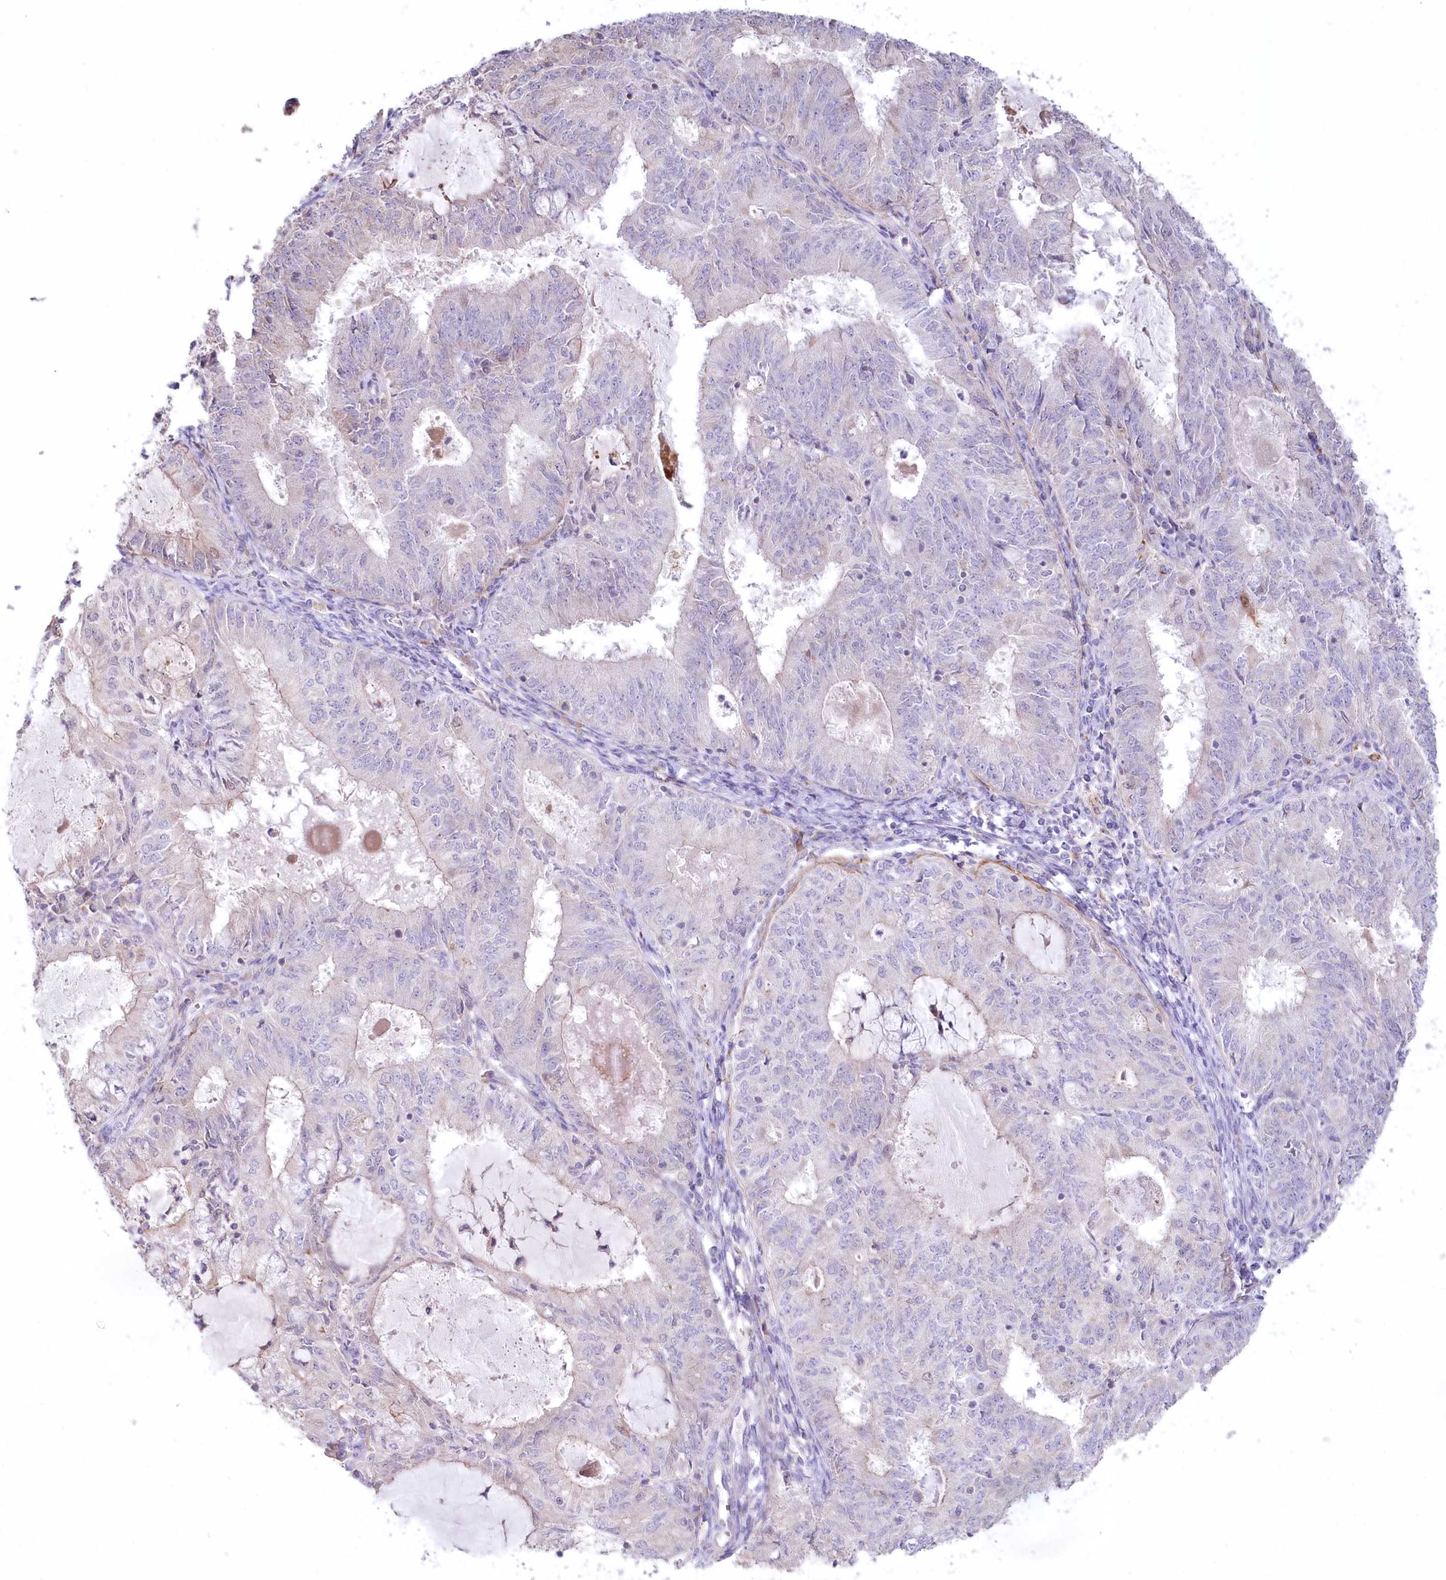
{"staining": {"intensity": "negative", "quantity": "none", "location": "none"}, "tissue": "endometrial cancer", "cell_type": "Tumor cells", "image_type": "cancer", "snomed": [{"axis": "morphology", "description": "Adenocarcinoma, NOS"}, {"axis": "topography", "description": "Endometrium"}], "caption": "An immunohistochemistry (IHC) micrograph of endometrial cancer is shown. There is no staining in tumor cells of endometrial cancer.", "gene": "SLC6A11", "patient": {"sex": "female", "age": 57}}